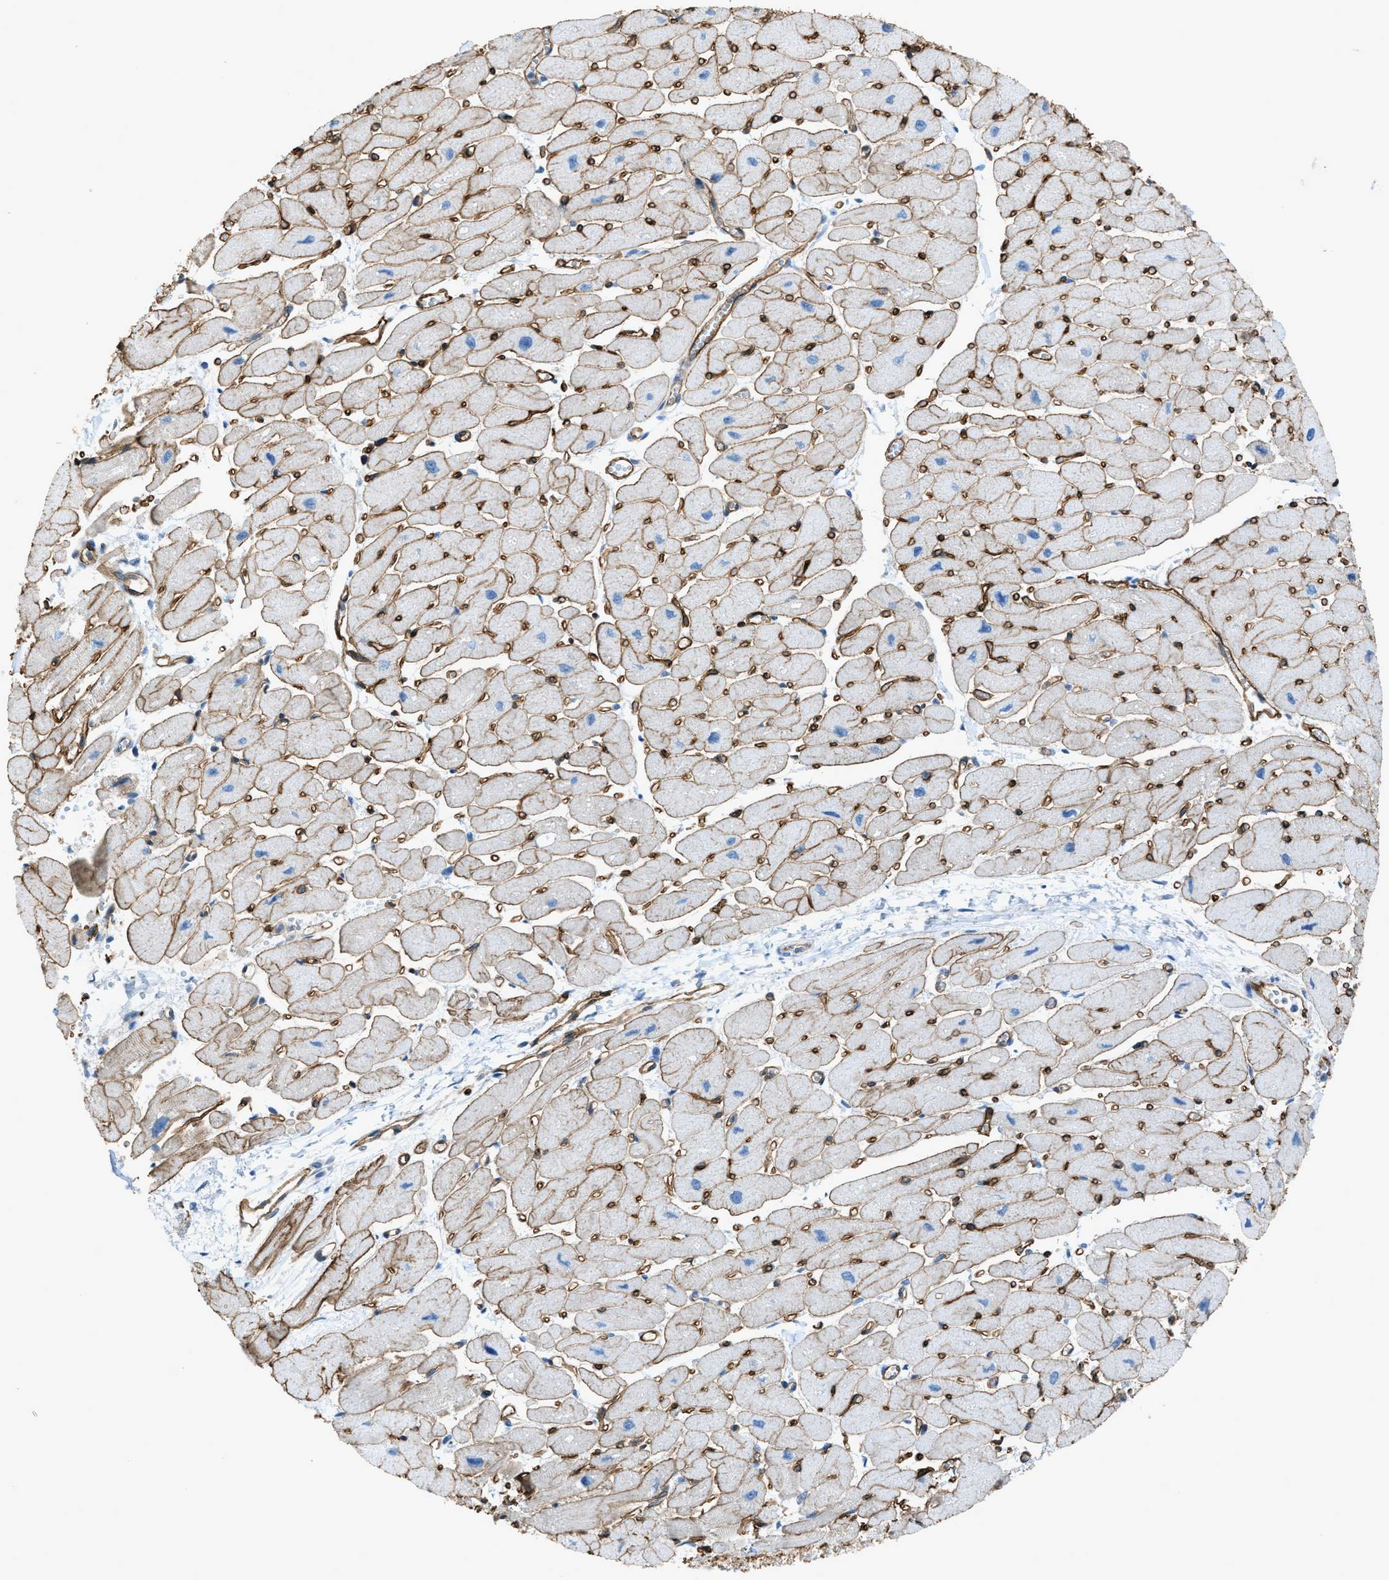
{"staining": {"intensity": "strong", "quantity": "25%-75%", "location": "cytoplasmic/membranous"}, "tissue": "heart muscle", "cell_type": "Cardiomyocytes", "image_type": "normal", "snomed": [{"axis": "morphology", "description": "Normal tissue, NOS"}, {"axis": "topography", "description": "Heart"}], "caption": "Protein analysis of benign heart muscle exhibits strong cytoplasmic/membranous positivity in approximately 25%-75% of cardiomyocytes.", "gene": "SLC22A15", "patient": {"sex": "female", "age": 54}}